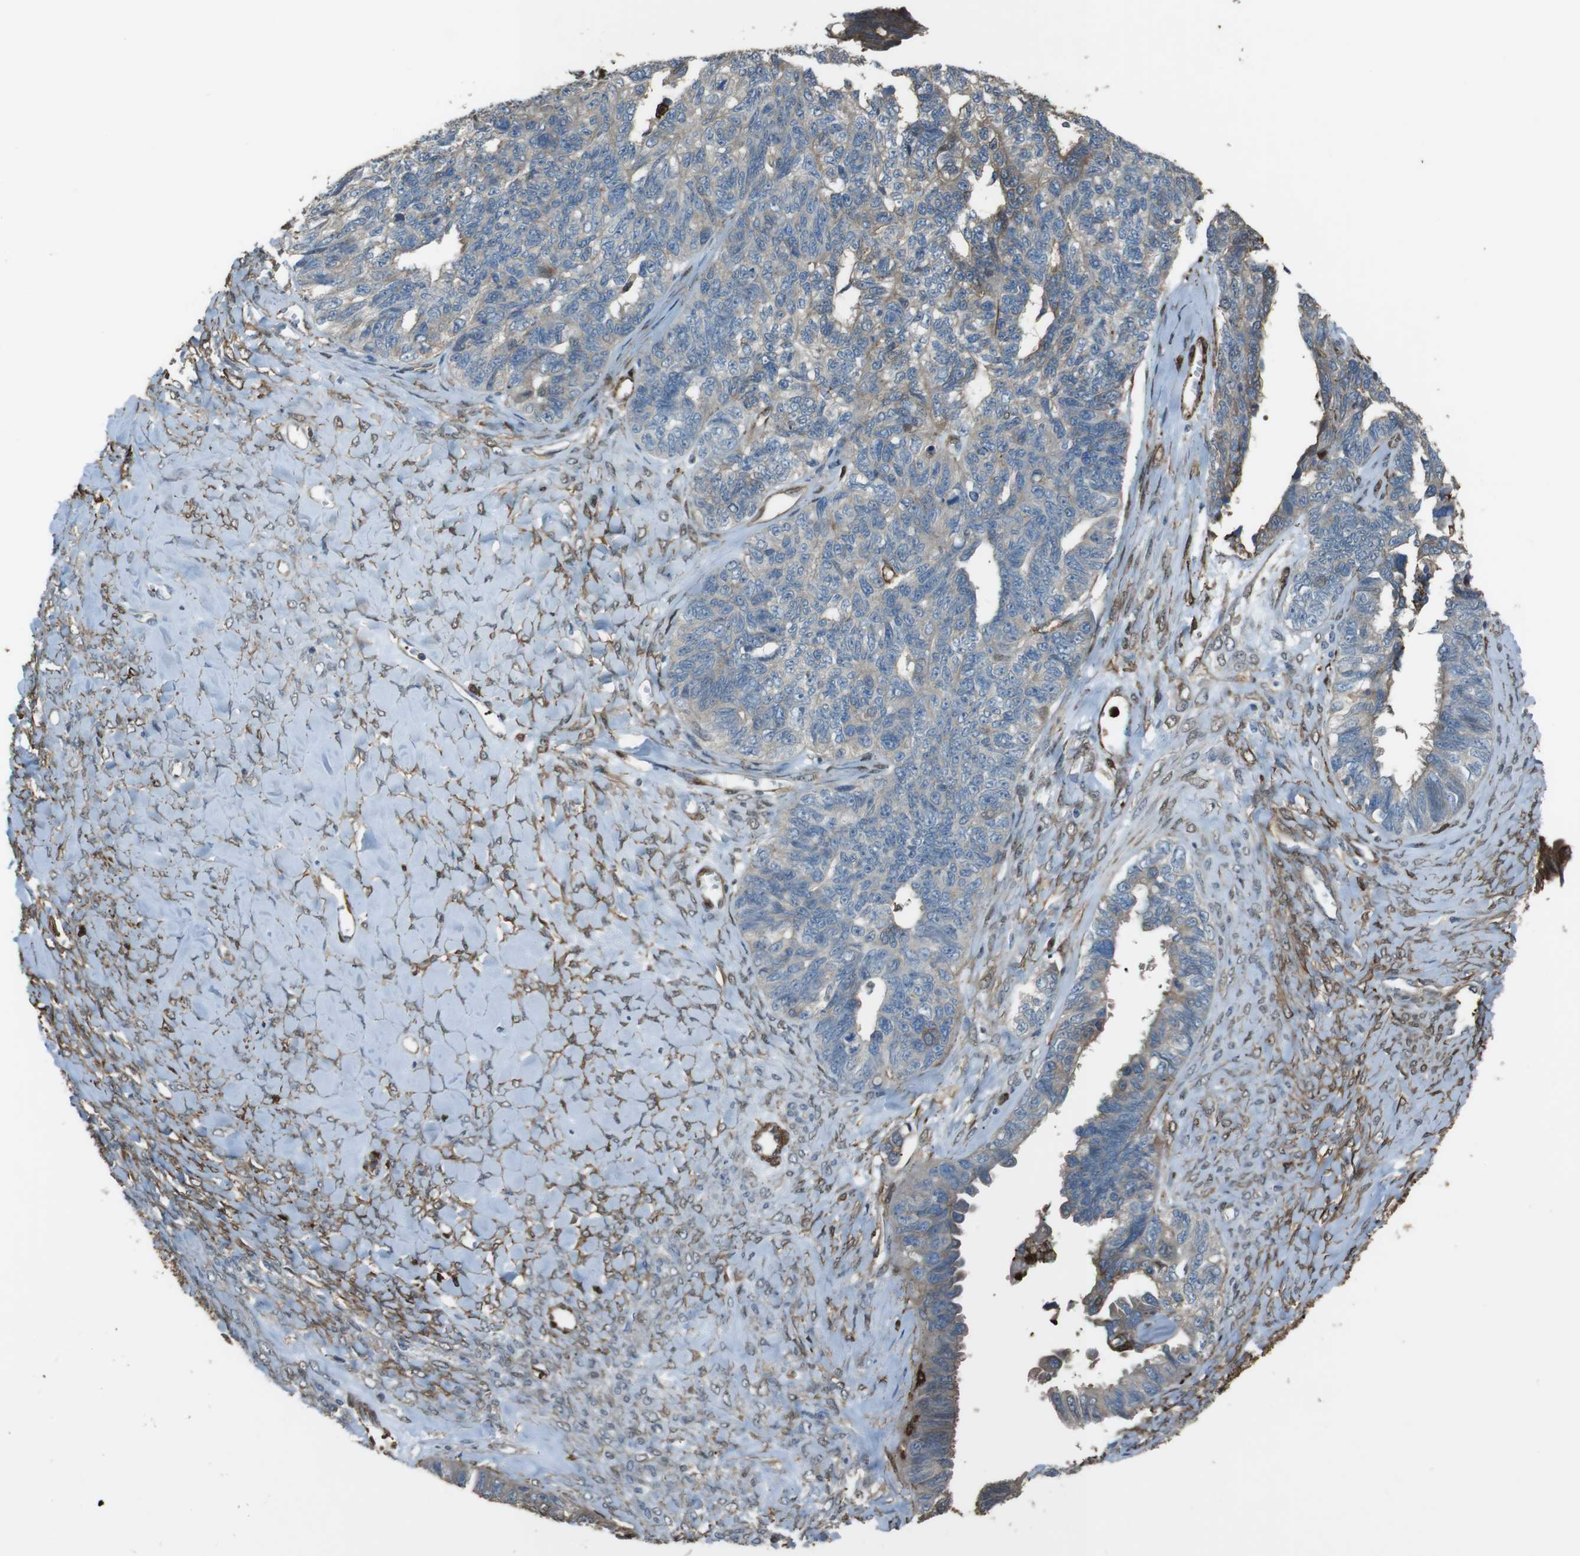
{"staining": {"intensity": "weak", "quantity": "<25%", "location": "cytoplasmic/membranous"}, "tissue": "ovarian cancer", "cell_type": "Tumor cells", "image_type": "cancer", "snomed": [{"axis": "morphology", "description": "Cystadenocarcinoma, serous, NOS"}, {"axis": "topography", "description": "Ovary"}], "caption": "Serous cystadenocarcinoma (ovarian) stained for a protein using immunohistochemistry (IHC) shows no expression tumor cells.", "gene": "SFT2D1", "patient": {"sex": "female", "age": 79}}